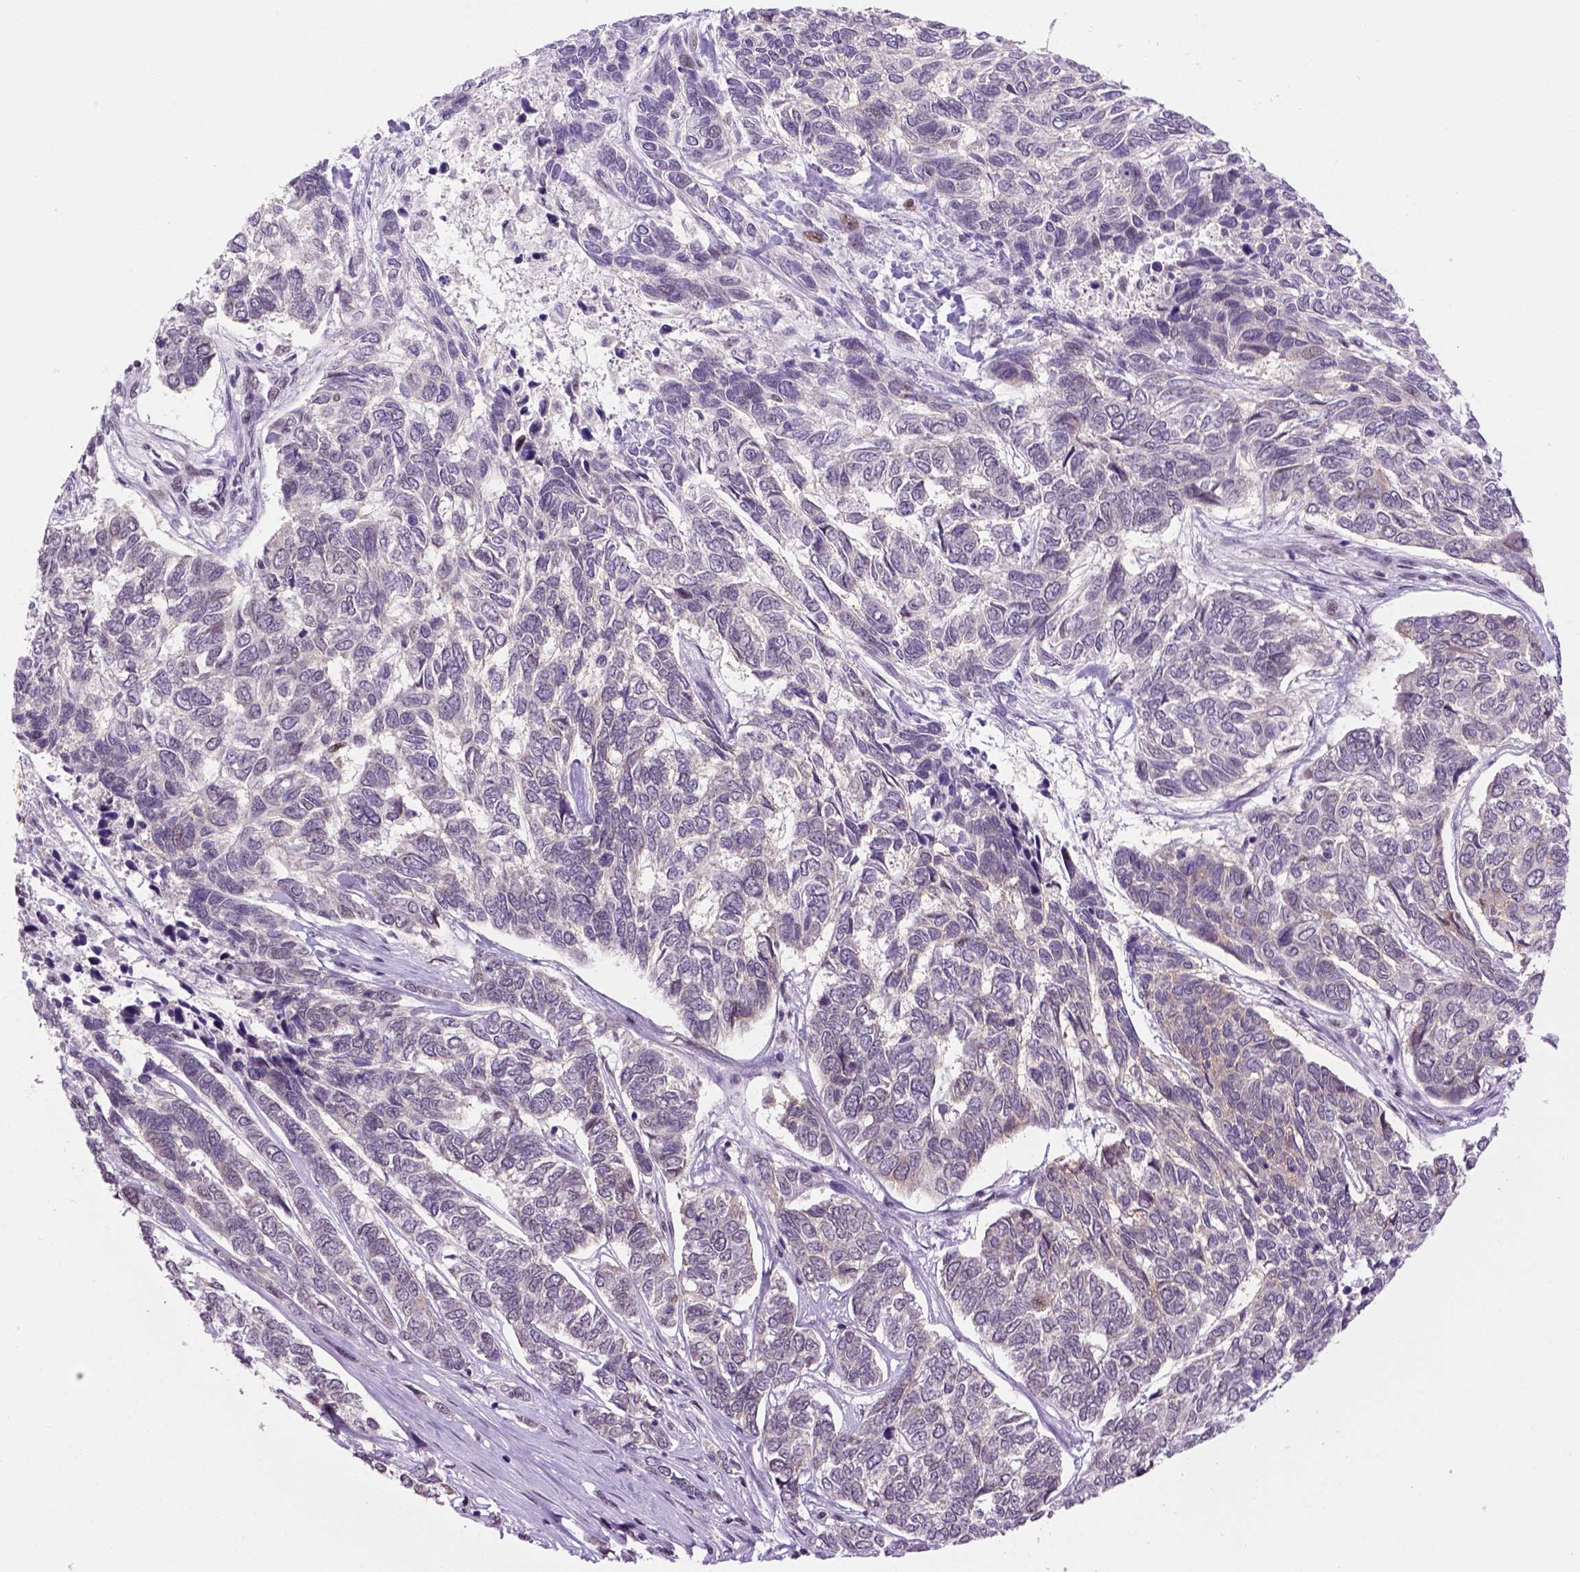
{"staining": {"intensity": "negative", "quantity": "none", "location": "none"}, "tissue": "skin cancer", "cell_type": "Tumor cells", "image_type": "cancer", "snomed": [{"axis": "morphology", "description": "Basal cell carcinoma"}, {"axis": "topography", "description": "Skin"}], "caption": "Basal cell carcinoma (skin) was stained to show a protein in brown. There is no significant staining in tumor cells.", "gene": "TBPL1", "patient": {"sex": "female", "age": 65}}